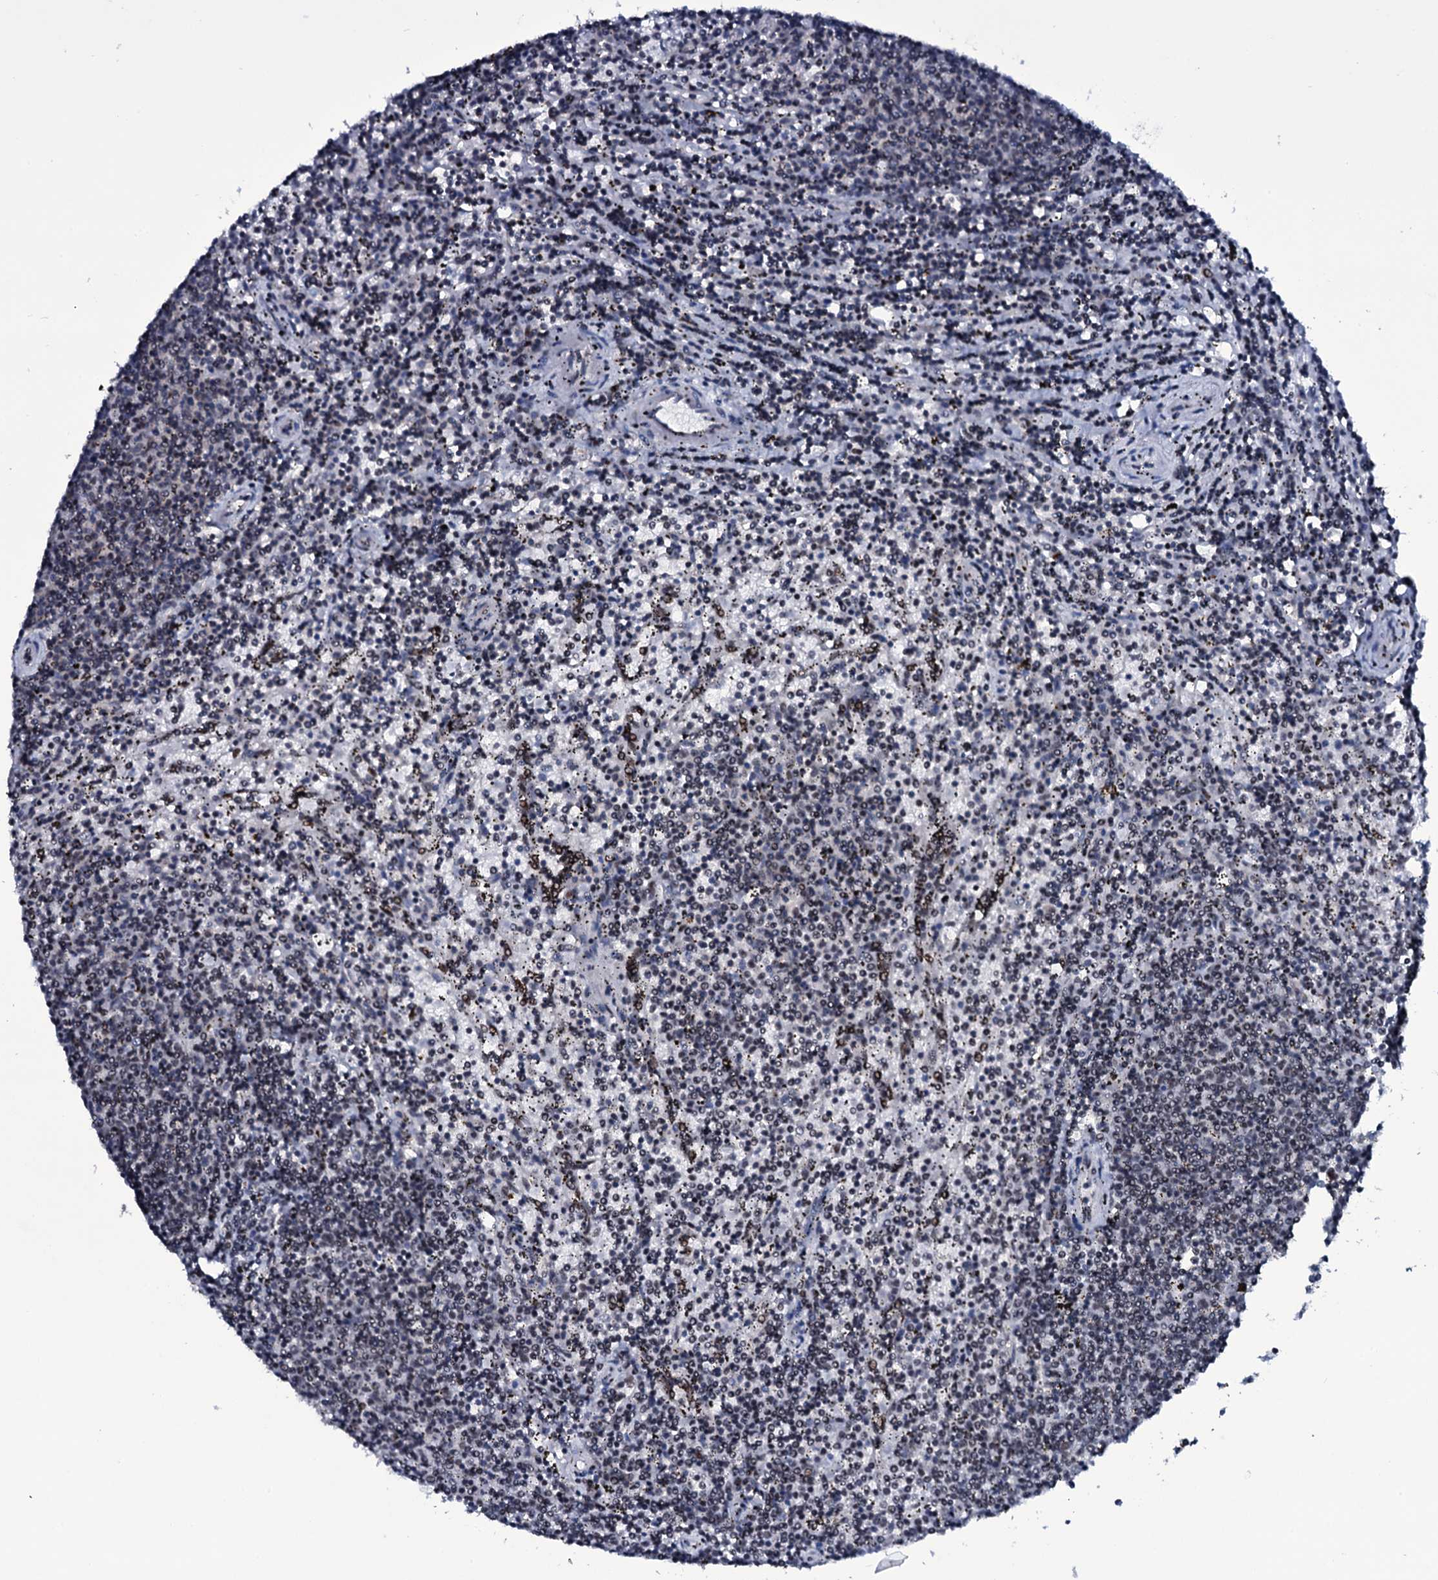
{"staining": {"intensity": "weak", "quantity": "<25%", "location": "nuclear"}, "tissue": "lymphoma", "cell_type": "Tumor cells", "image_type": "cancer", "snomed": [{"axis": "morphology", "description": "Malignant lymphoma, non-Hodgkin's type, Low grade"}, {"axis": "topography", "description": "Spleen"}], "caption": "An immunohistochemistry (IHC) histopathology image of malignant lymphoma, non-Hodgkin's type (low-grade) is shown. There is no staining in tumor cells of malignant lymphoma, non-Hodgkin's type (low-grade). (DAB IHC with hematoxylin counter stain).", "gene": "ZMIZ2", "patient": {"sex": "female", "age": 50}}